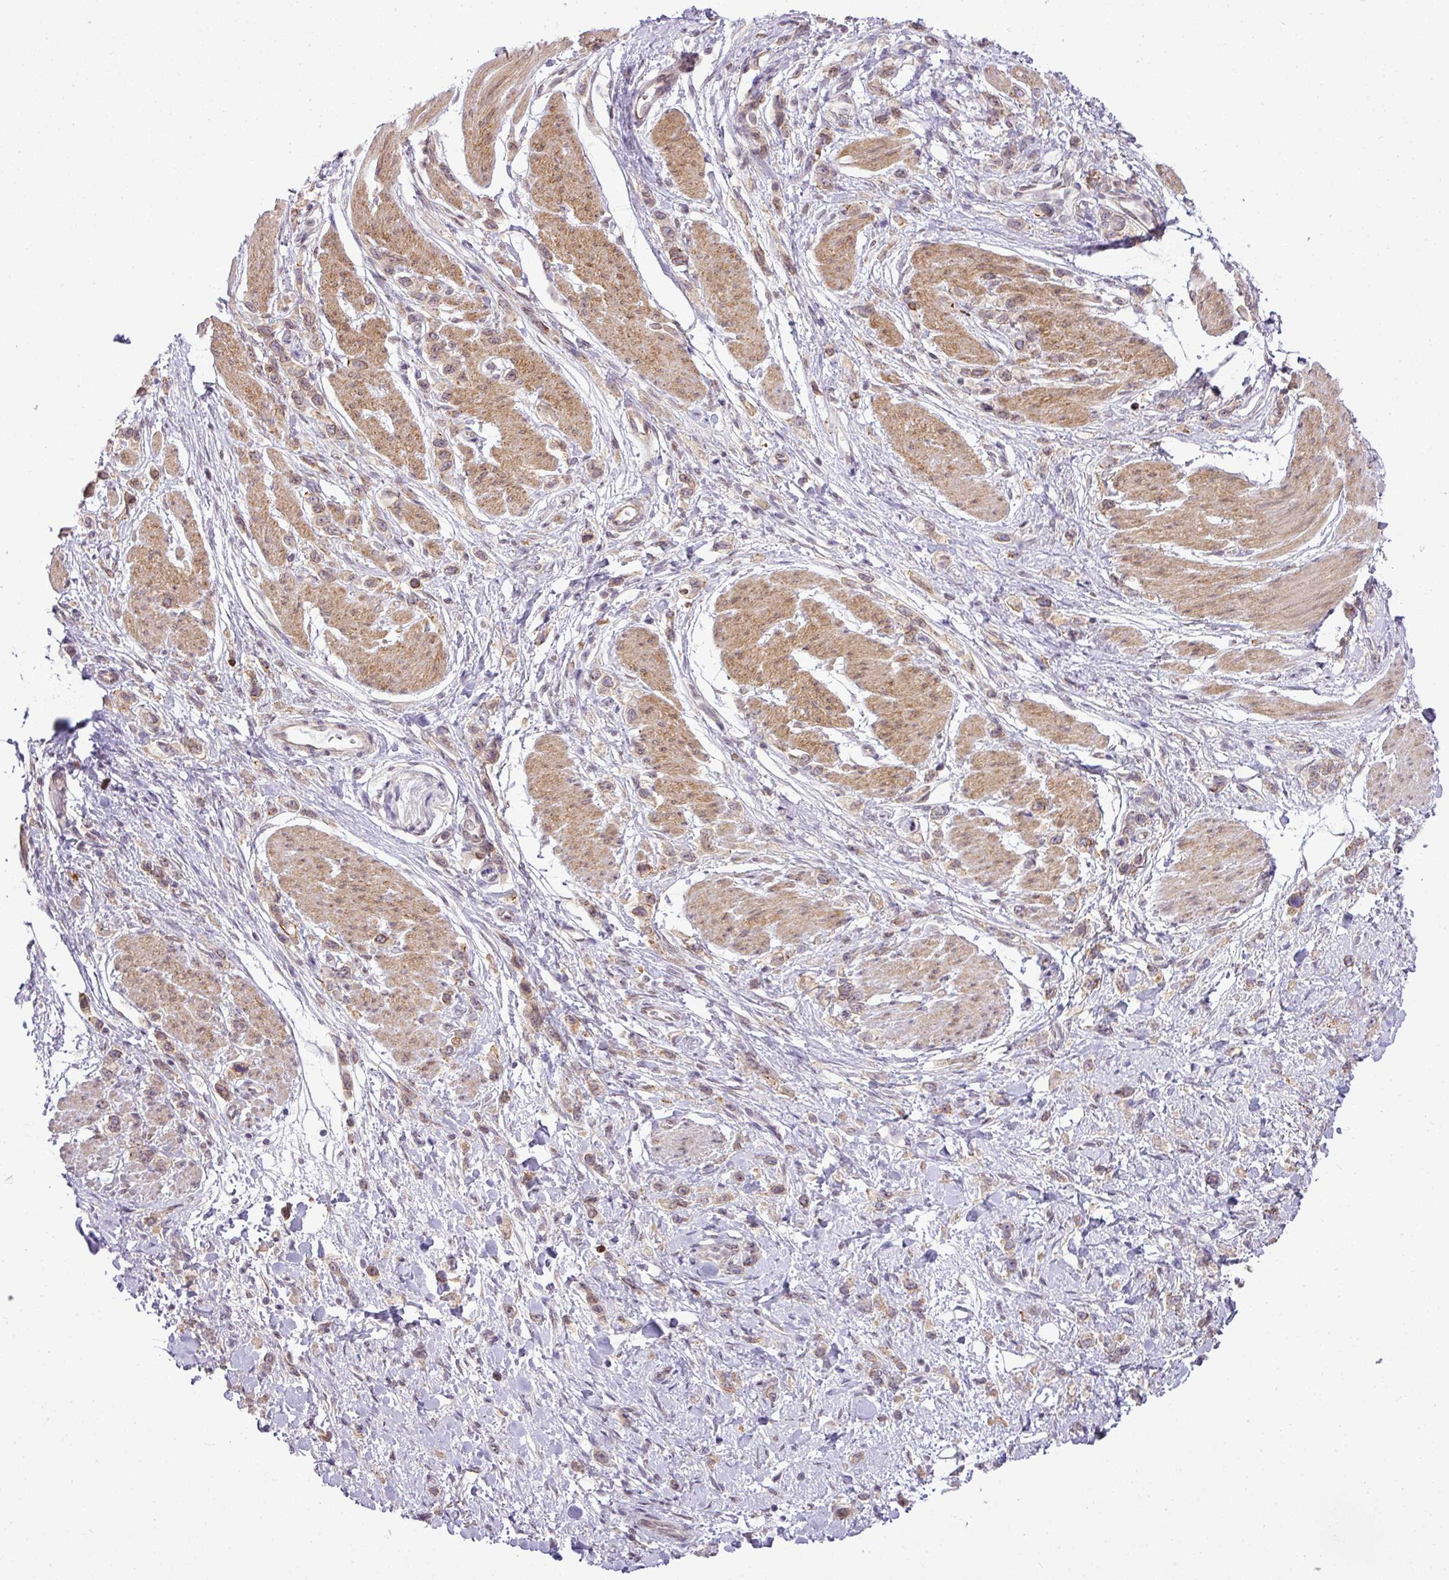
{"staining": {"intensity": "weak", "quantity": "<25%", "location": "cytoplasmic/membranous"}, "tissue": "stomach cancer", "cell_type": "Tumor cells", "image_type": "cancer", "snomed": [{"axis": "morphology", "description": "Adenocarcinoma, NOS"}, {"axis": "topography", "description": "Stomach"}], "caption": "Immunohistochemistry photomicrograph of human stomach adenocarcinoma stained for a protein (brown), which demonstrates no expression in tumor cells. (DAB (3,3'-diaminobenzidine) immunohistochemistry with hematoxylin counter stain).", "gene": "COX18", "patient": {"sex": "female", "age": 65}}